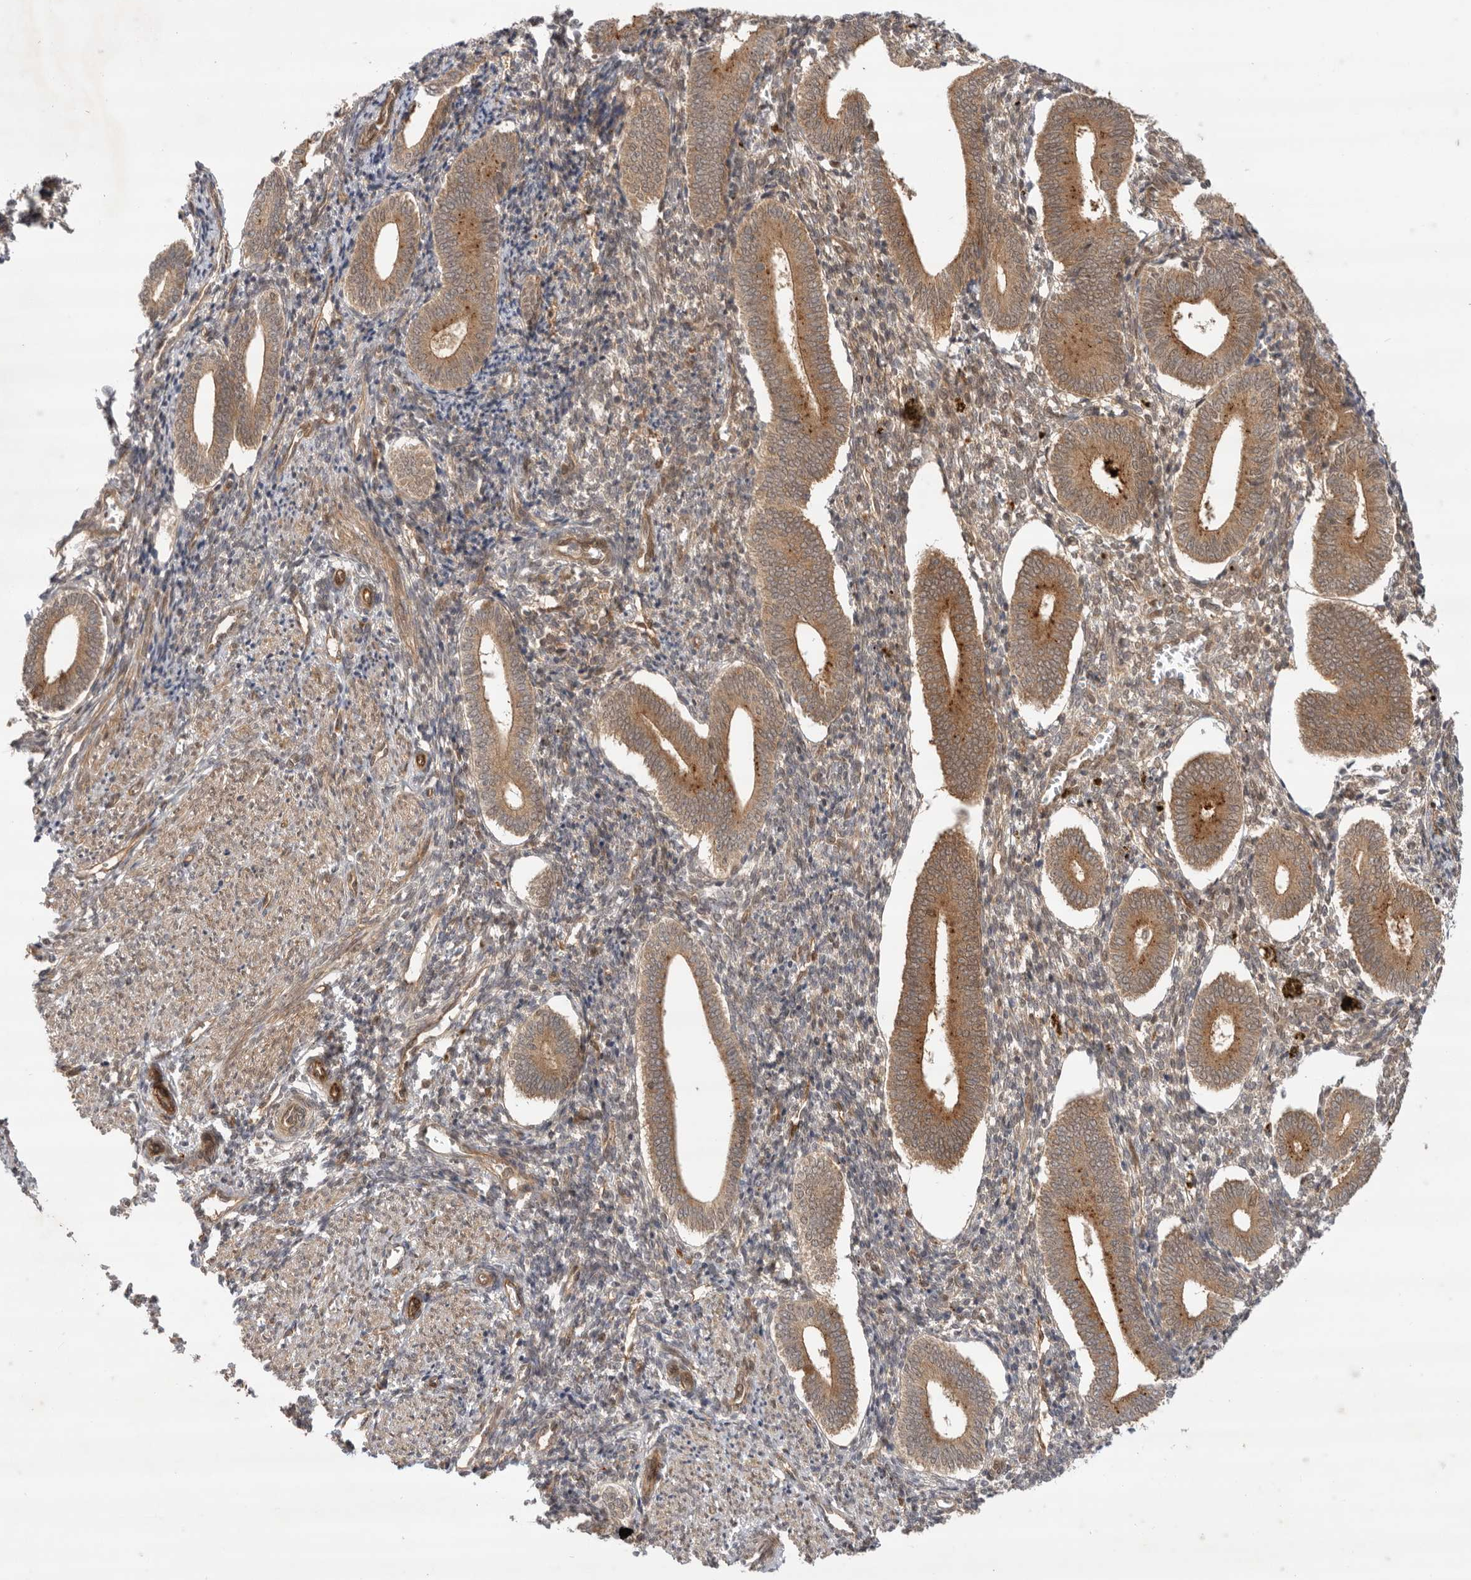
{"staining": {"intensity": "weak", "quantity": "<25%", "location": "cytoplasmic/membranous"}, "tissue": "endometrium", "cell_type": "Cells in endometrial stroma", "image_type": "normal", "snomed": [{"axis": "morphology", "description": "Normal tissue, NOS"}, {"axis": "topography", "description": "Uterus"}, {"axis": "topography", "description": "Endometrium"}], "caption": "This is an immunohistochemistry (IHC) photomicrograph of unremarkable endometrium. There is no expression in cells in endometrial stroma.", "gene": "DCAF8", "patient": {"sex": "female", "age": 33}}